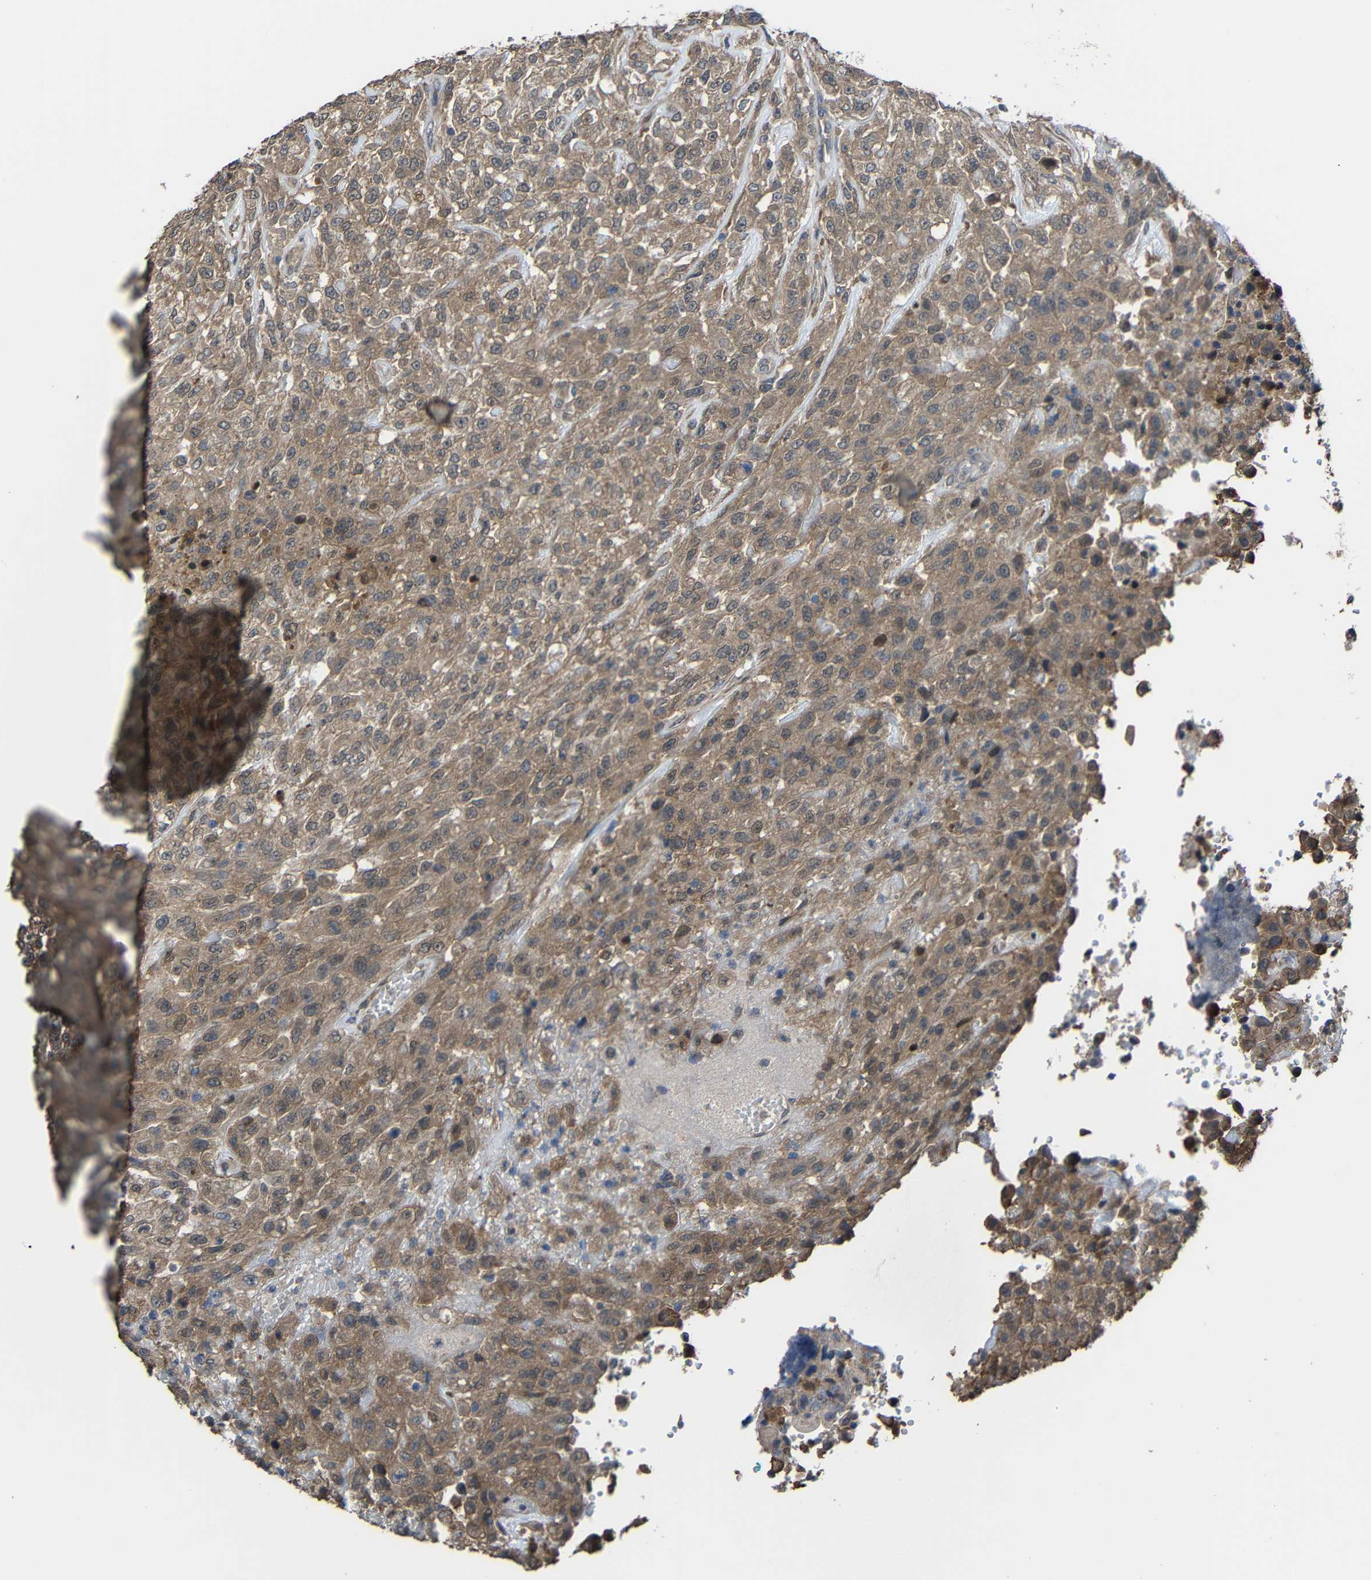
{"staining": {"intensity": "moderate", "quantity": ">75%", "location": "cytoplasmic/membranous"}, "tissue": "urothelial cancer", "cell_type": "Tumor cells", "image_type": "cancer", "snomed": [{"axis": "morphology", "description": "Urothelial carcinoma, High grade"}, {"axis": "topography", "description": "Urinary bladder"}], "caption": "Immunohistochemical staining of human urothelial cancer exhibits medium levels of moderate cytoplasmic/membranous staining in about >75% of tumor cells.", "gene": "CHST9", "patient": {"sex": "male", "age": 46}}